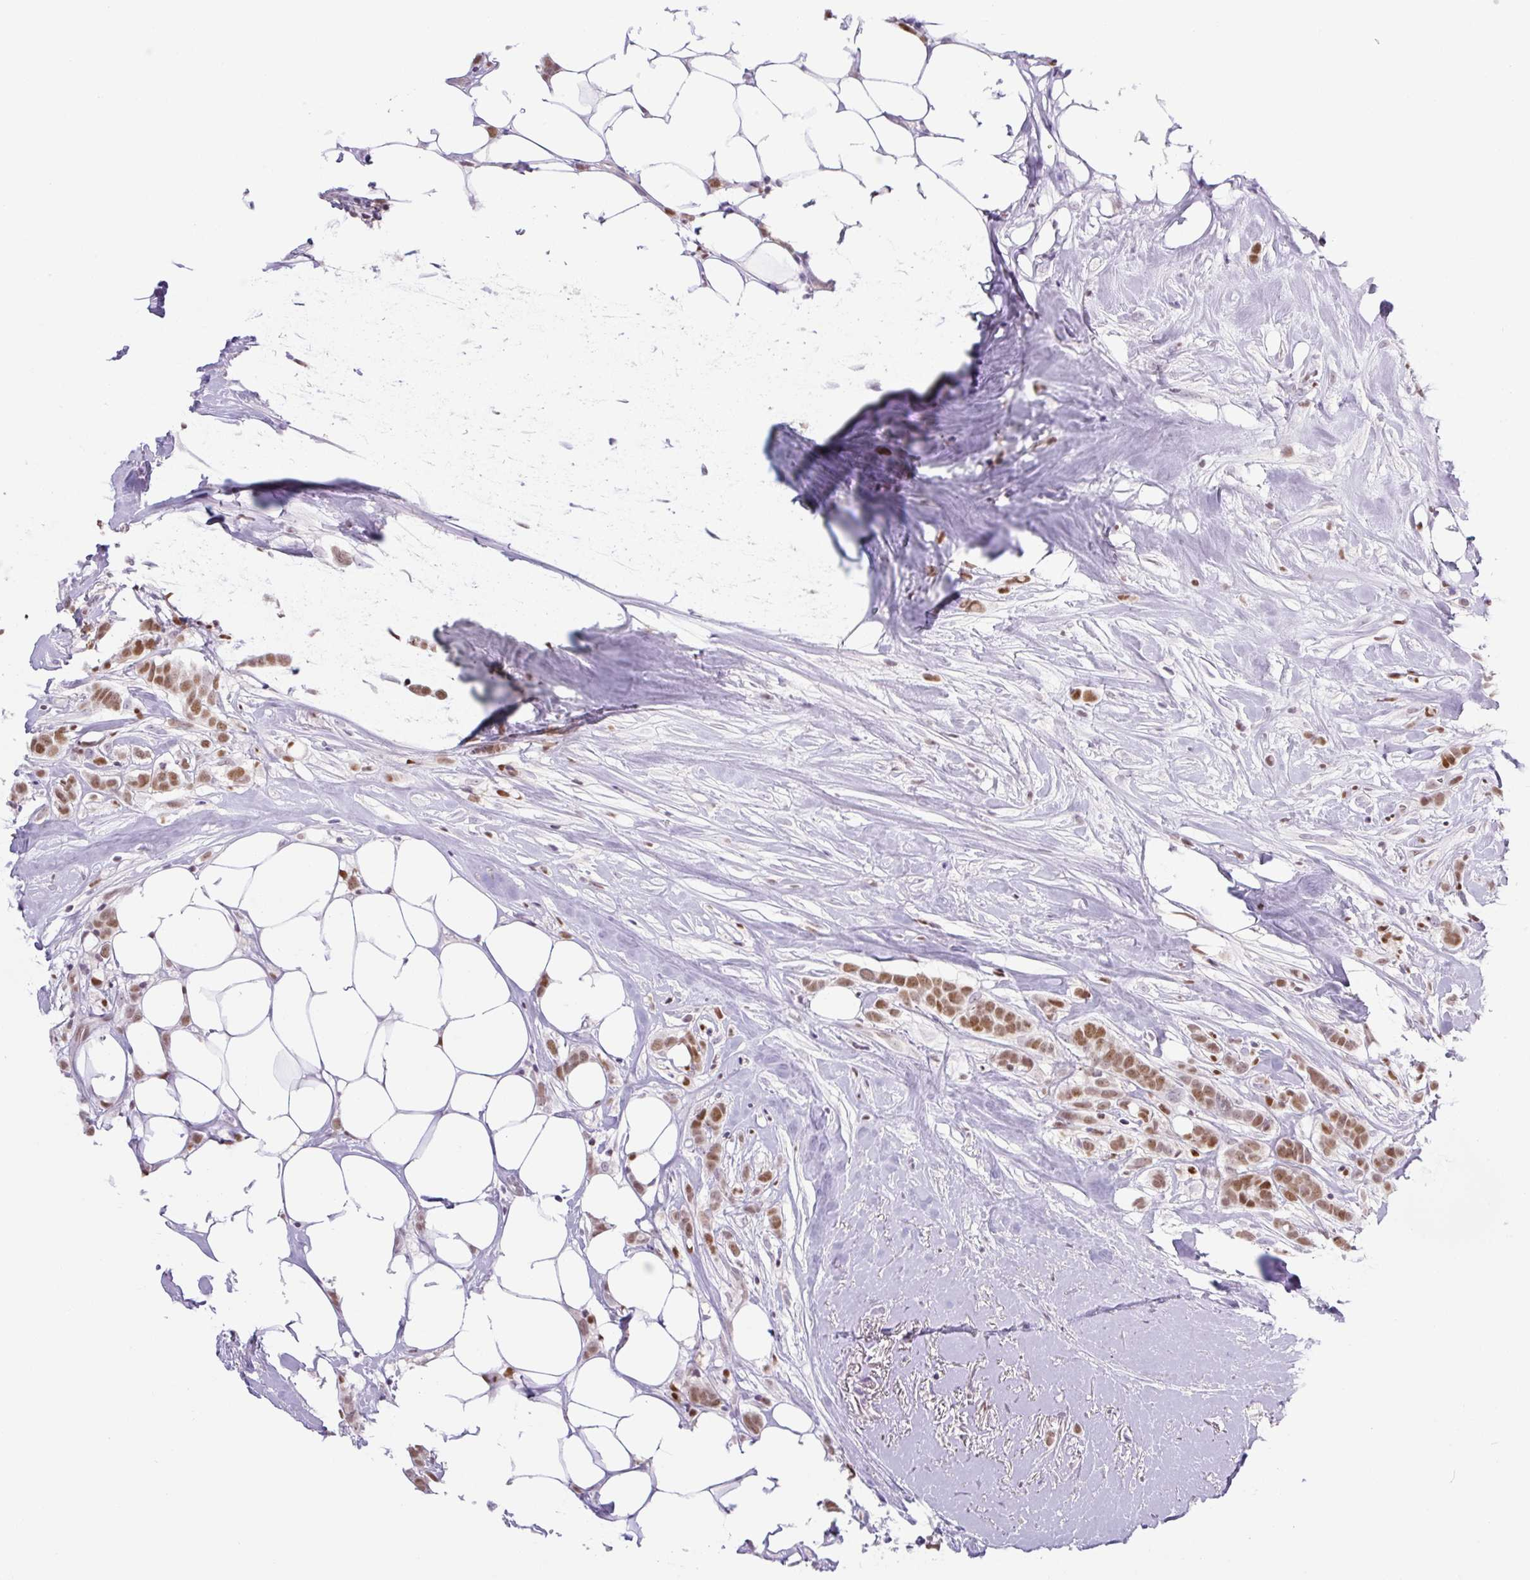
{"staining": {"intensity": "strong", "quantity": ">75%", "location": "nuclear"}, "tissue": "breast cancer", "cell_type": "Tumor cells", "image_type": "cancer", "snomed": [{"axis": "morphology", "description": "Duct carcinoma"}, {"axis": "topography", "description": "Breast"}], "caption": "Invasive ductal carcinoma (breast) stained with a brown dye displays strong nuclear positive positivity in approximately >75% of tumor cells.", "gene": "TLE3", "patient": {"sex": "female", "age": 80}}